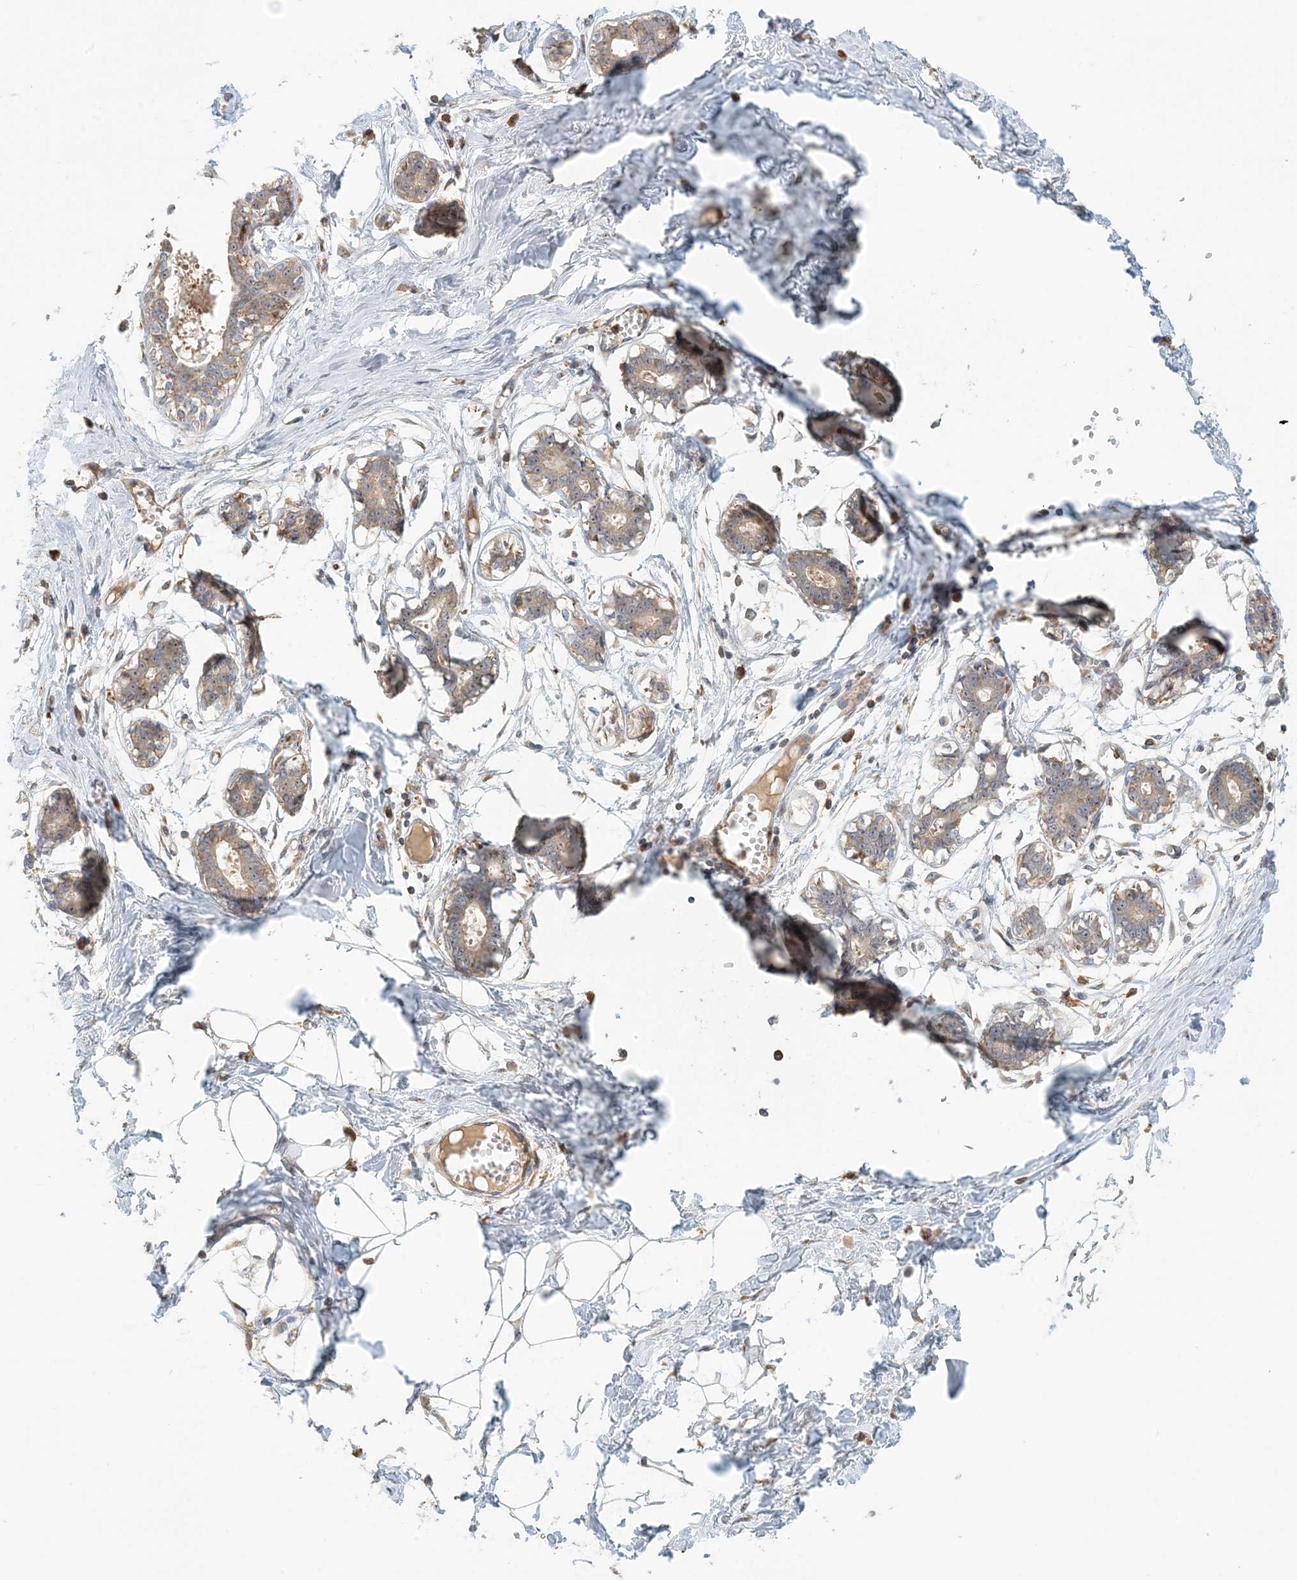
{"staining": {"intensity": "negative", "quantity": "none", "location": "none"}, "tissue": "breast", "cell_type": "Adipocytes", "image_type": "normal", "snomed": [{"axis": "morphology", "description": "Normal tissue, NOS"}, {"axis": "topography", "description": "Breast"}], "caption": "Adipocytes are negative for protein expression in normal human breast. (DAB immunohistochemistry (IHC), high magnification).", "gene": "COLEC11", "patient": {"sex": "female", "age": 27}}